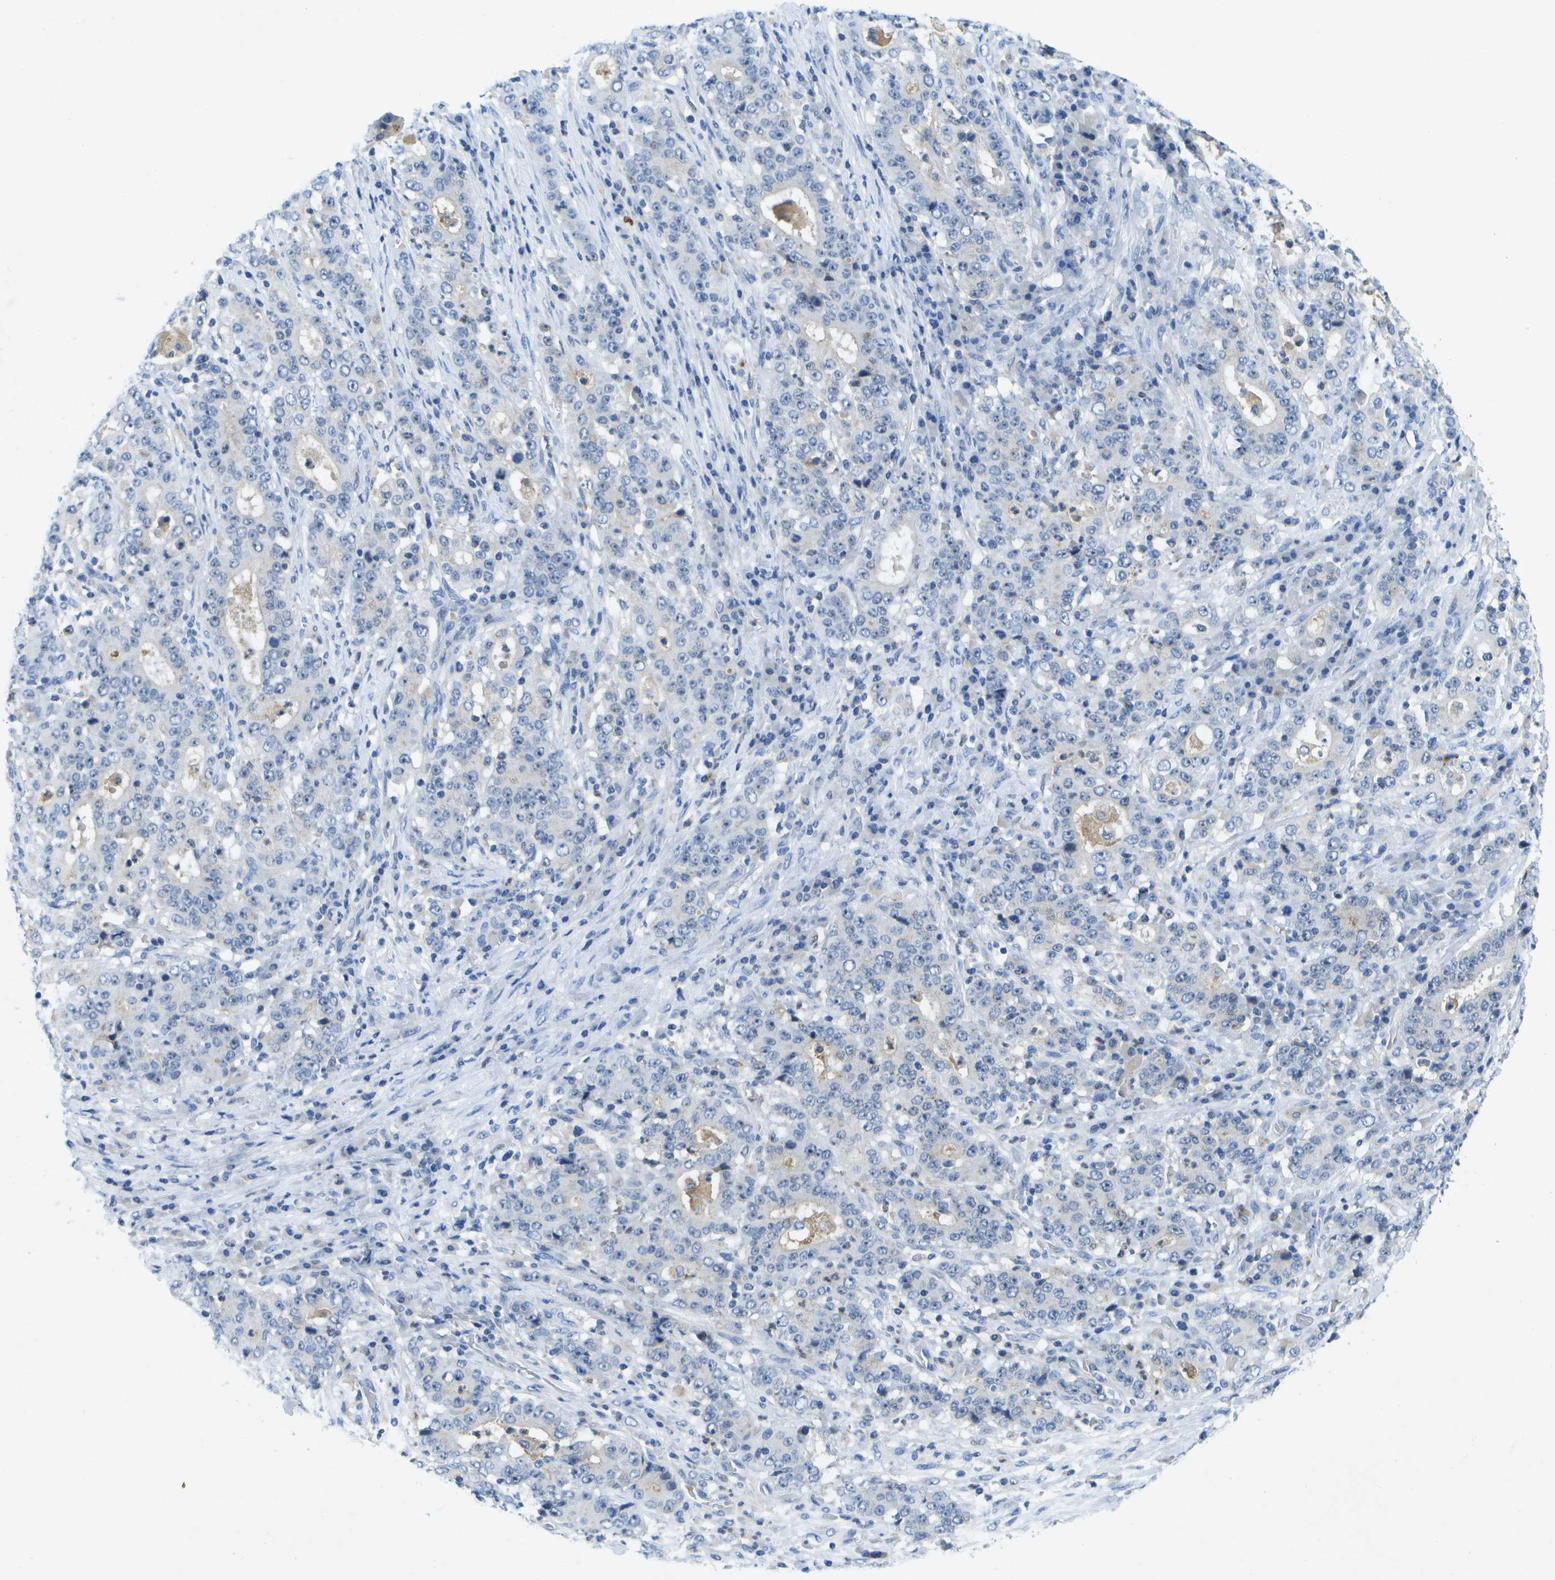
{"staining": {"intensity": "negative", "quantity": "none", "location": "none"}, "tissue": "stomach cancer", "cell_type": "Tumor cells", "image_type": "cancer", "snomed": [{"axis": "morphology", "description": "Normal tissue, NOS"}, {"axis": "morphology", "description": "Adenocarcinoma, NOS"}, {"axis": "topography", "description": "Stomach, upper"}, {"axis": "topography", "description": "Stomach"}], "caption": "Human stomach cancer stained for a protein using immunohistochemistry (IHC) demonstrates no positivity in tumor cells.", "gene": "LIPG", "patient": {"sex": "male", "age": 59}}